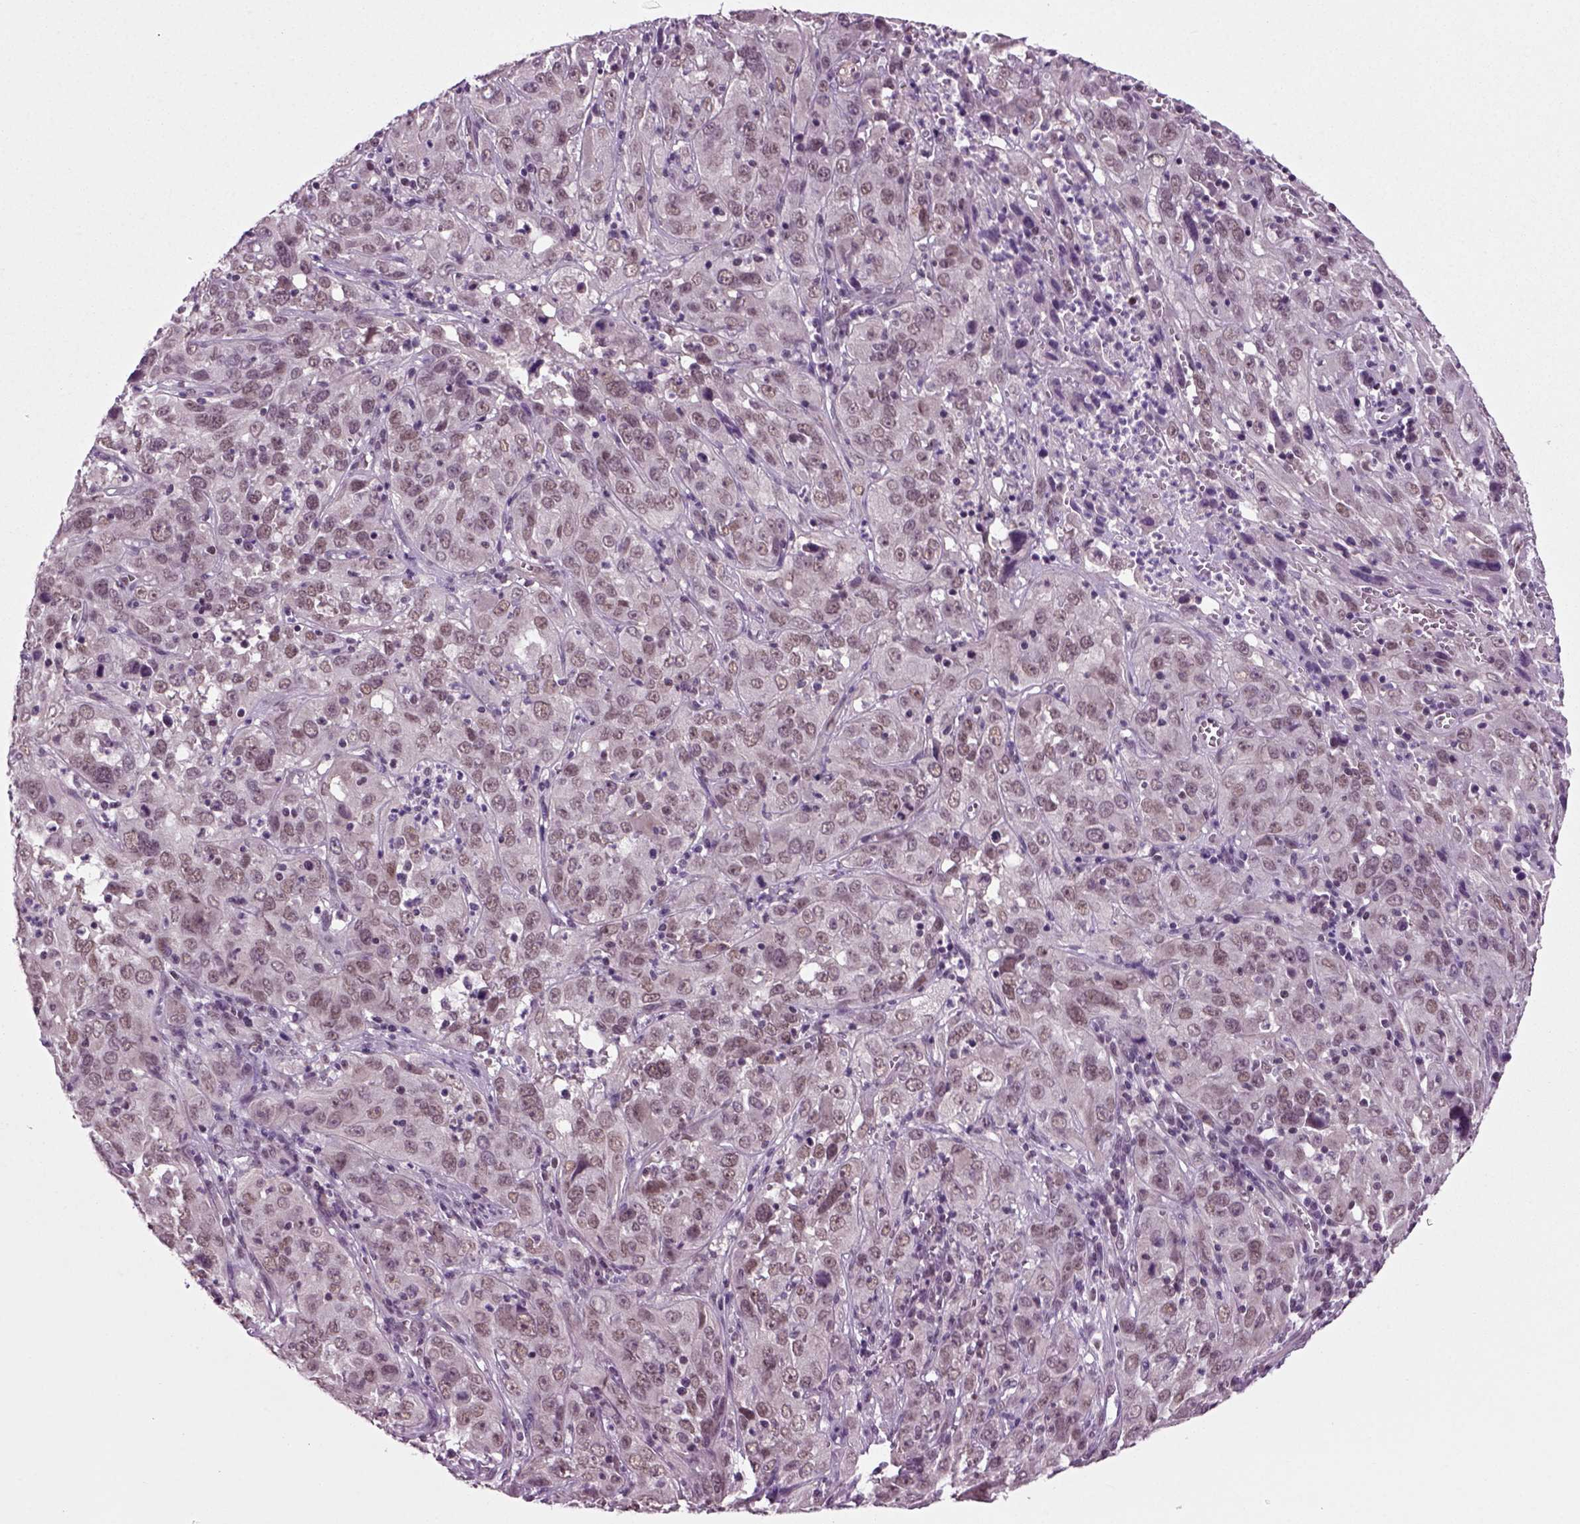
{"staining": {"intensity": "moderate", "quantity": "25%-75%", "location": "nuclear"}, "tissue": "cervical cancer", "cell_type": "Tumor cells", "image_type": "cancer", "snomed": [{"axis": "morphology", "description": "Squamous cell carcinoma, NOS"}, {"axis": "topography", "description": "Cervix"}], "caption": "Cervical cancer (squamous cell carcinoma) stained for a protein shows moderate nuclear positivity in tumor cells.", "gene": "RCOR3", "patient": {"sex": "female", "age": 32}}